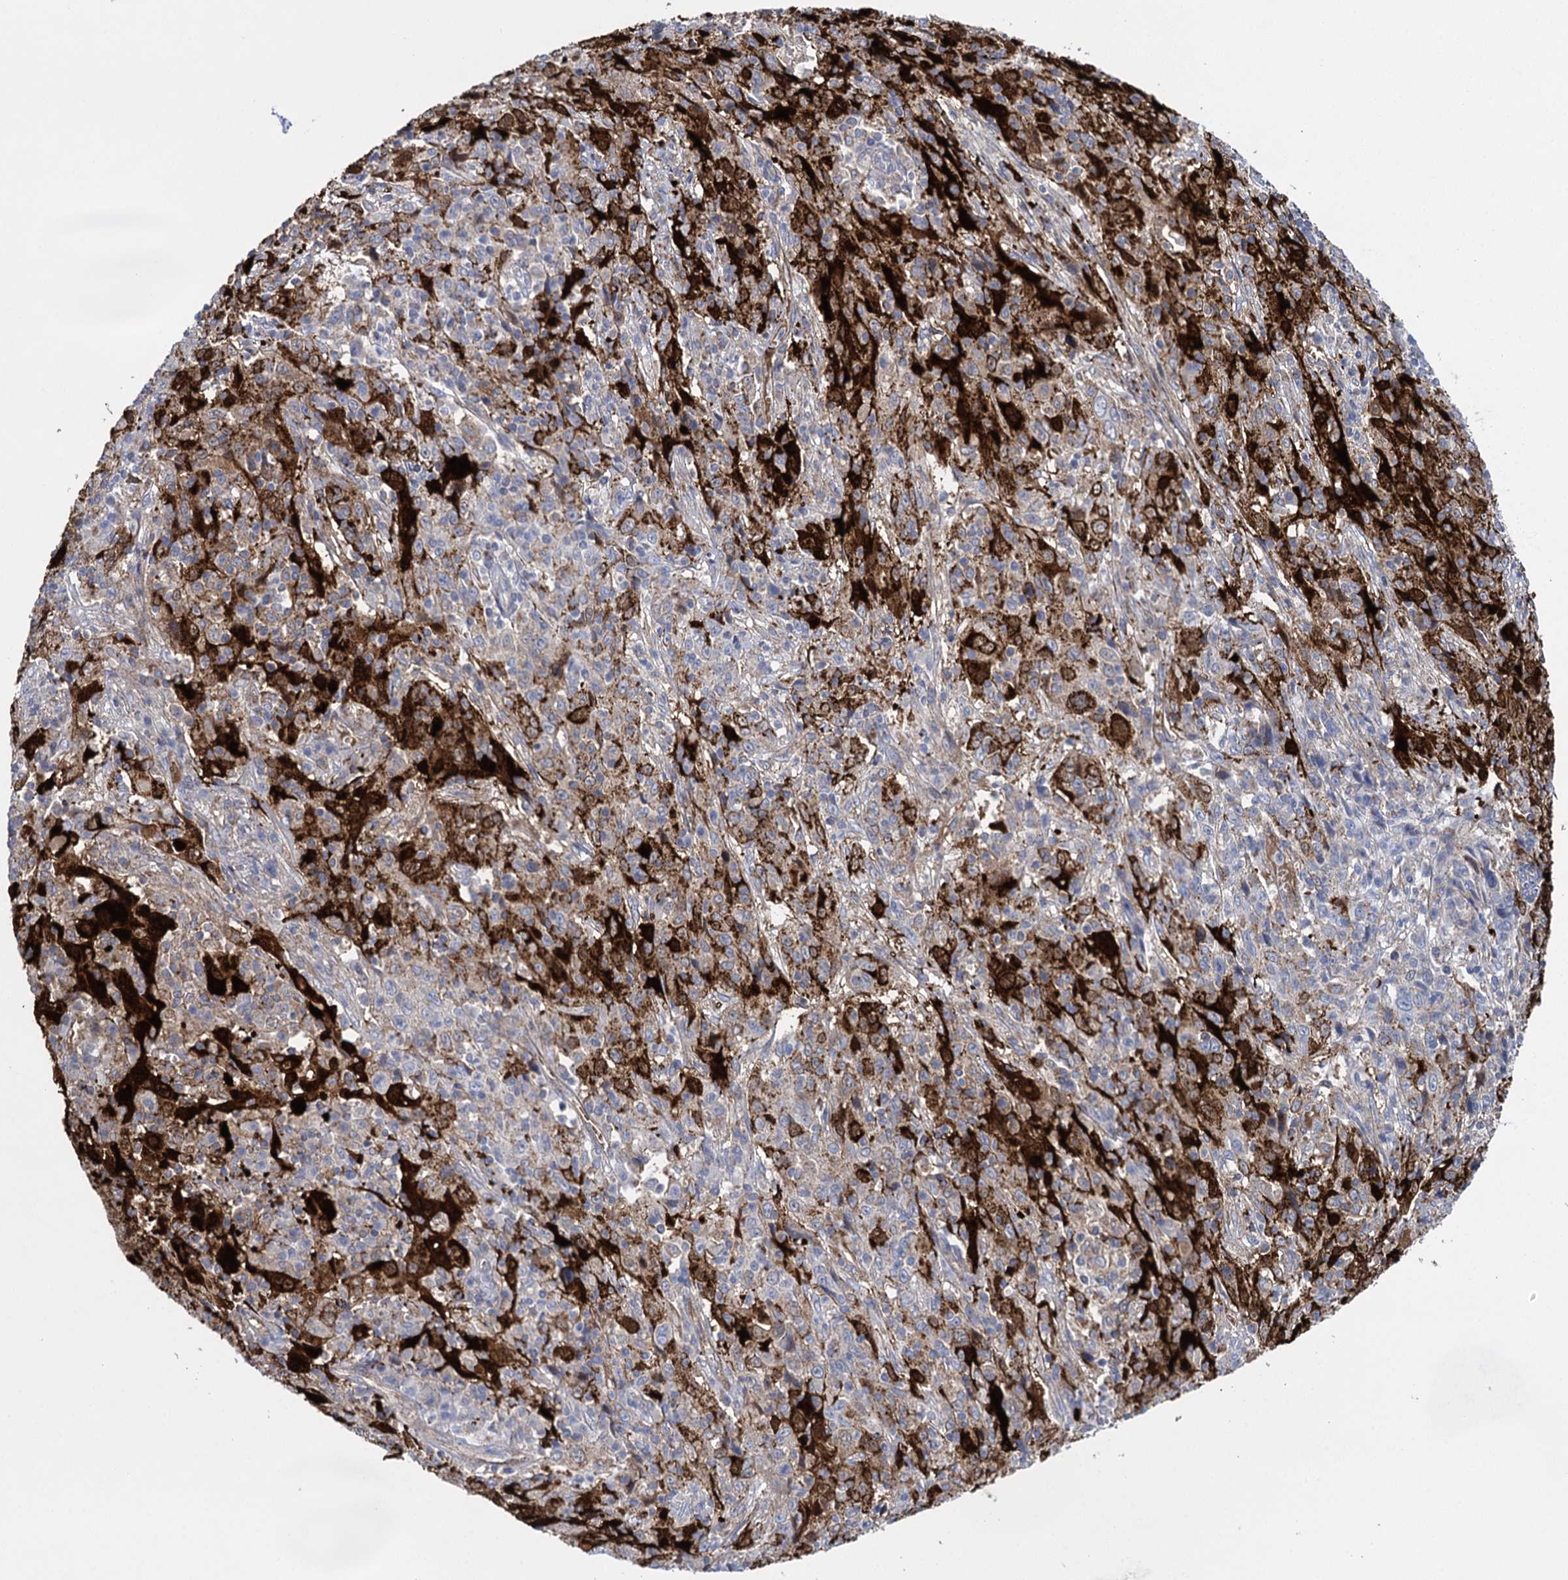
{"staining": {"intensity": "strong", "quantity": "<25%", "location": "cytoplasmic/membranous"}, "tissue": "cervical cancer", "cell_type": "Tumor cells", "image_type": "cancer", "snomed": [{"axis": "morphology", "description": "Squamous cell carcinoma, NOS"}, {"axis": "topography", "description": "Cervix"}], "caption": "IHC staining of squamous cell carcinoma (cervical), which exhibits medium levels of strong cytoplasmic/membranous expression in about <25% of tumor cells indicating strong cytoplasmic/membranous protein expression. The staining was performed using DAB (brown) for protein detection and nuclei were counterstained in hematoxylin (blue).", "gene": "SNCG", "patient": {"sex": "female", "age": 46}}